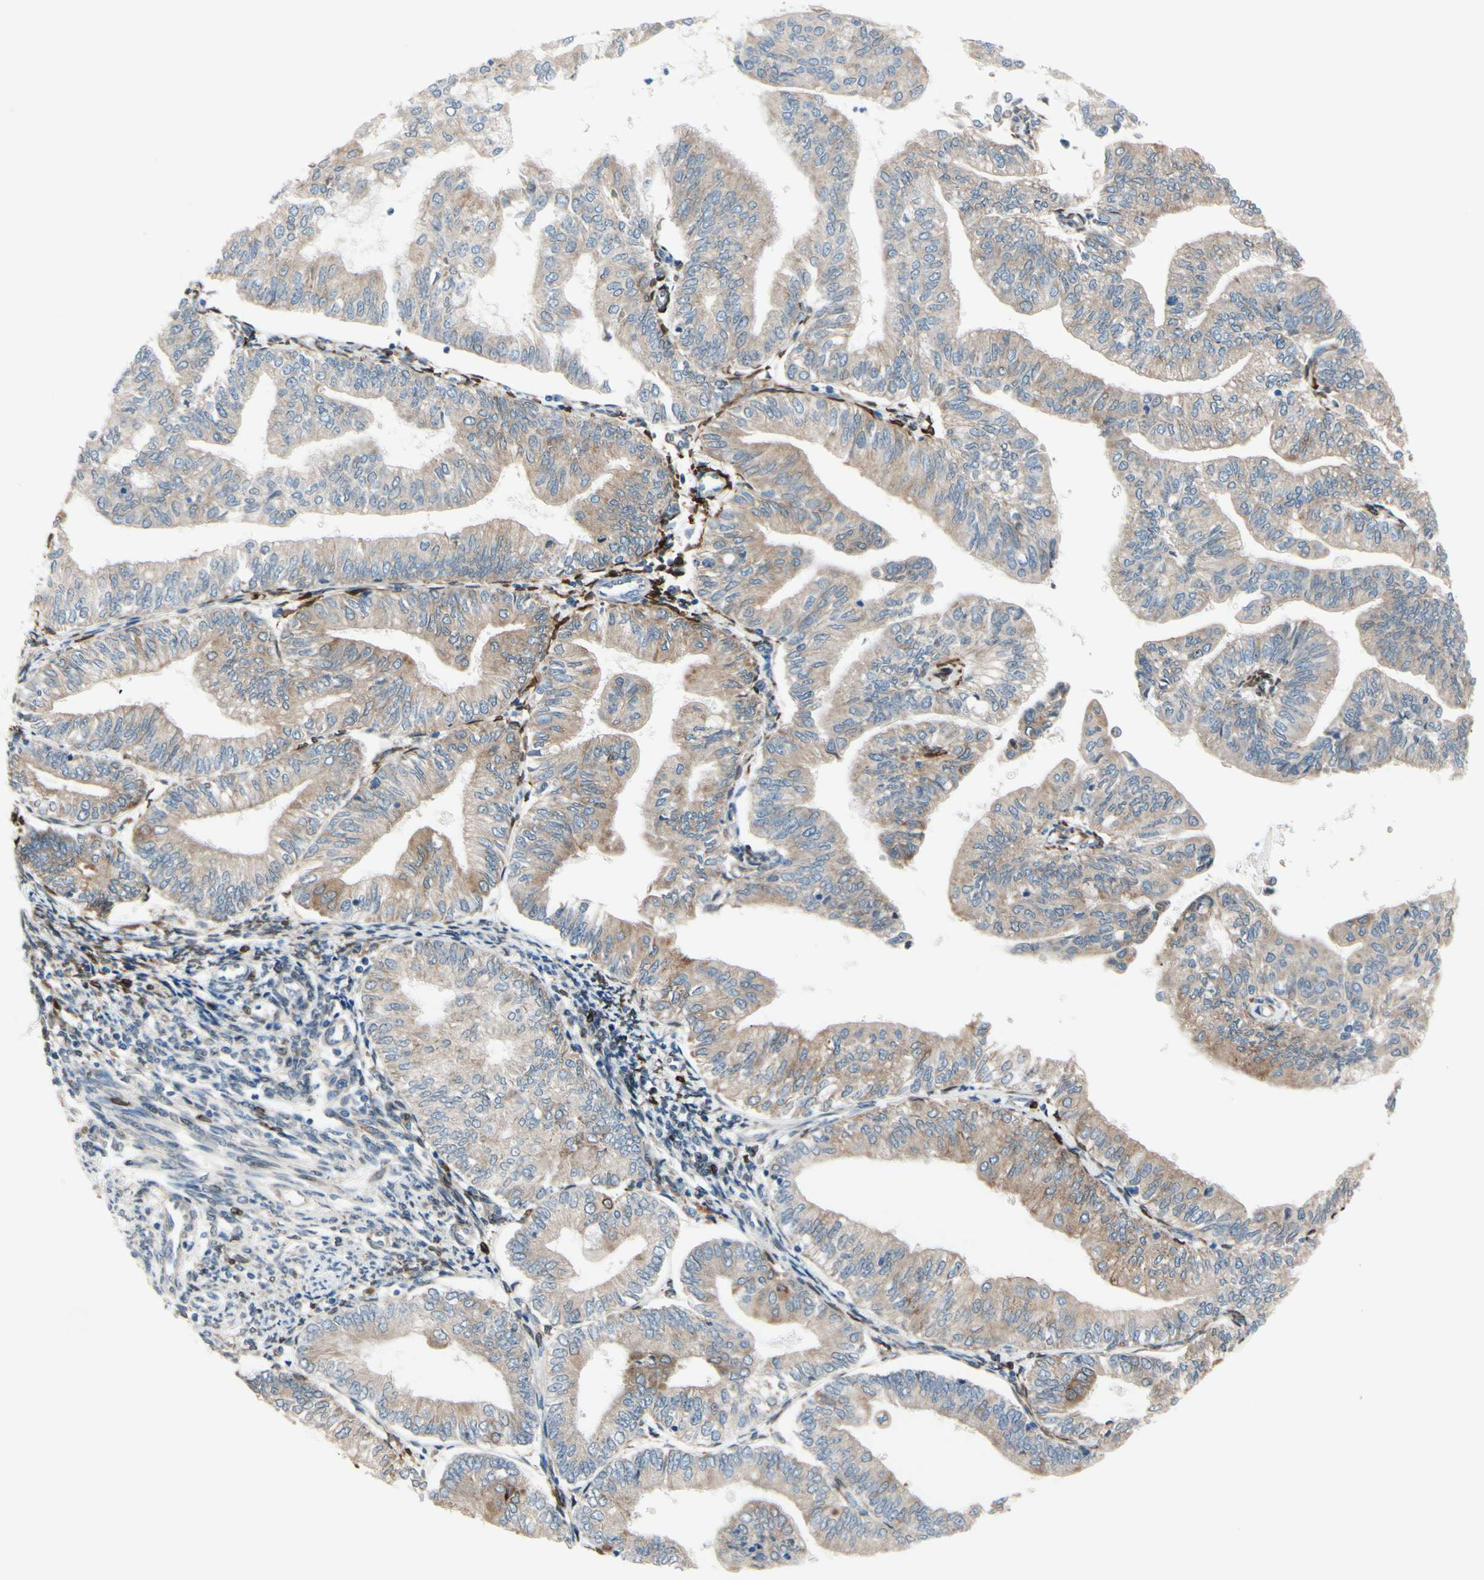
{"staining": {"intensity": "weak", "quantity": ">75%", "location": "cytoplasmic/membranous"}, "tissue": "endometrial cancer", "cell_type": "Tumor cells", "image_type": "cancer", "snomed": [{"axis": "morphology", "description": "Adenocarcinoma, NOS"}, {"axis": "topography", "description": "Endometrium"}], "caption": "Immunohistochemical staining of human endometrial cancer demonstrates low levels of weak cytoplasmic/membranous protein expression in about >75% of tumor cells.", "gene": "PRXL2A", "patient": {"sex": "female", "age": 59}}